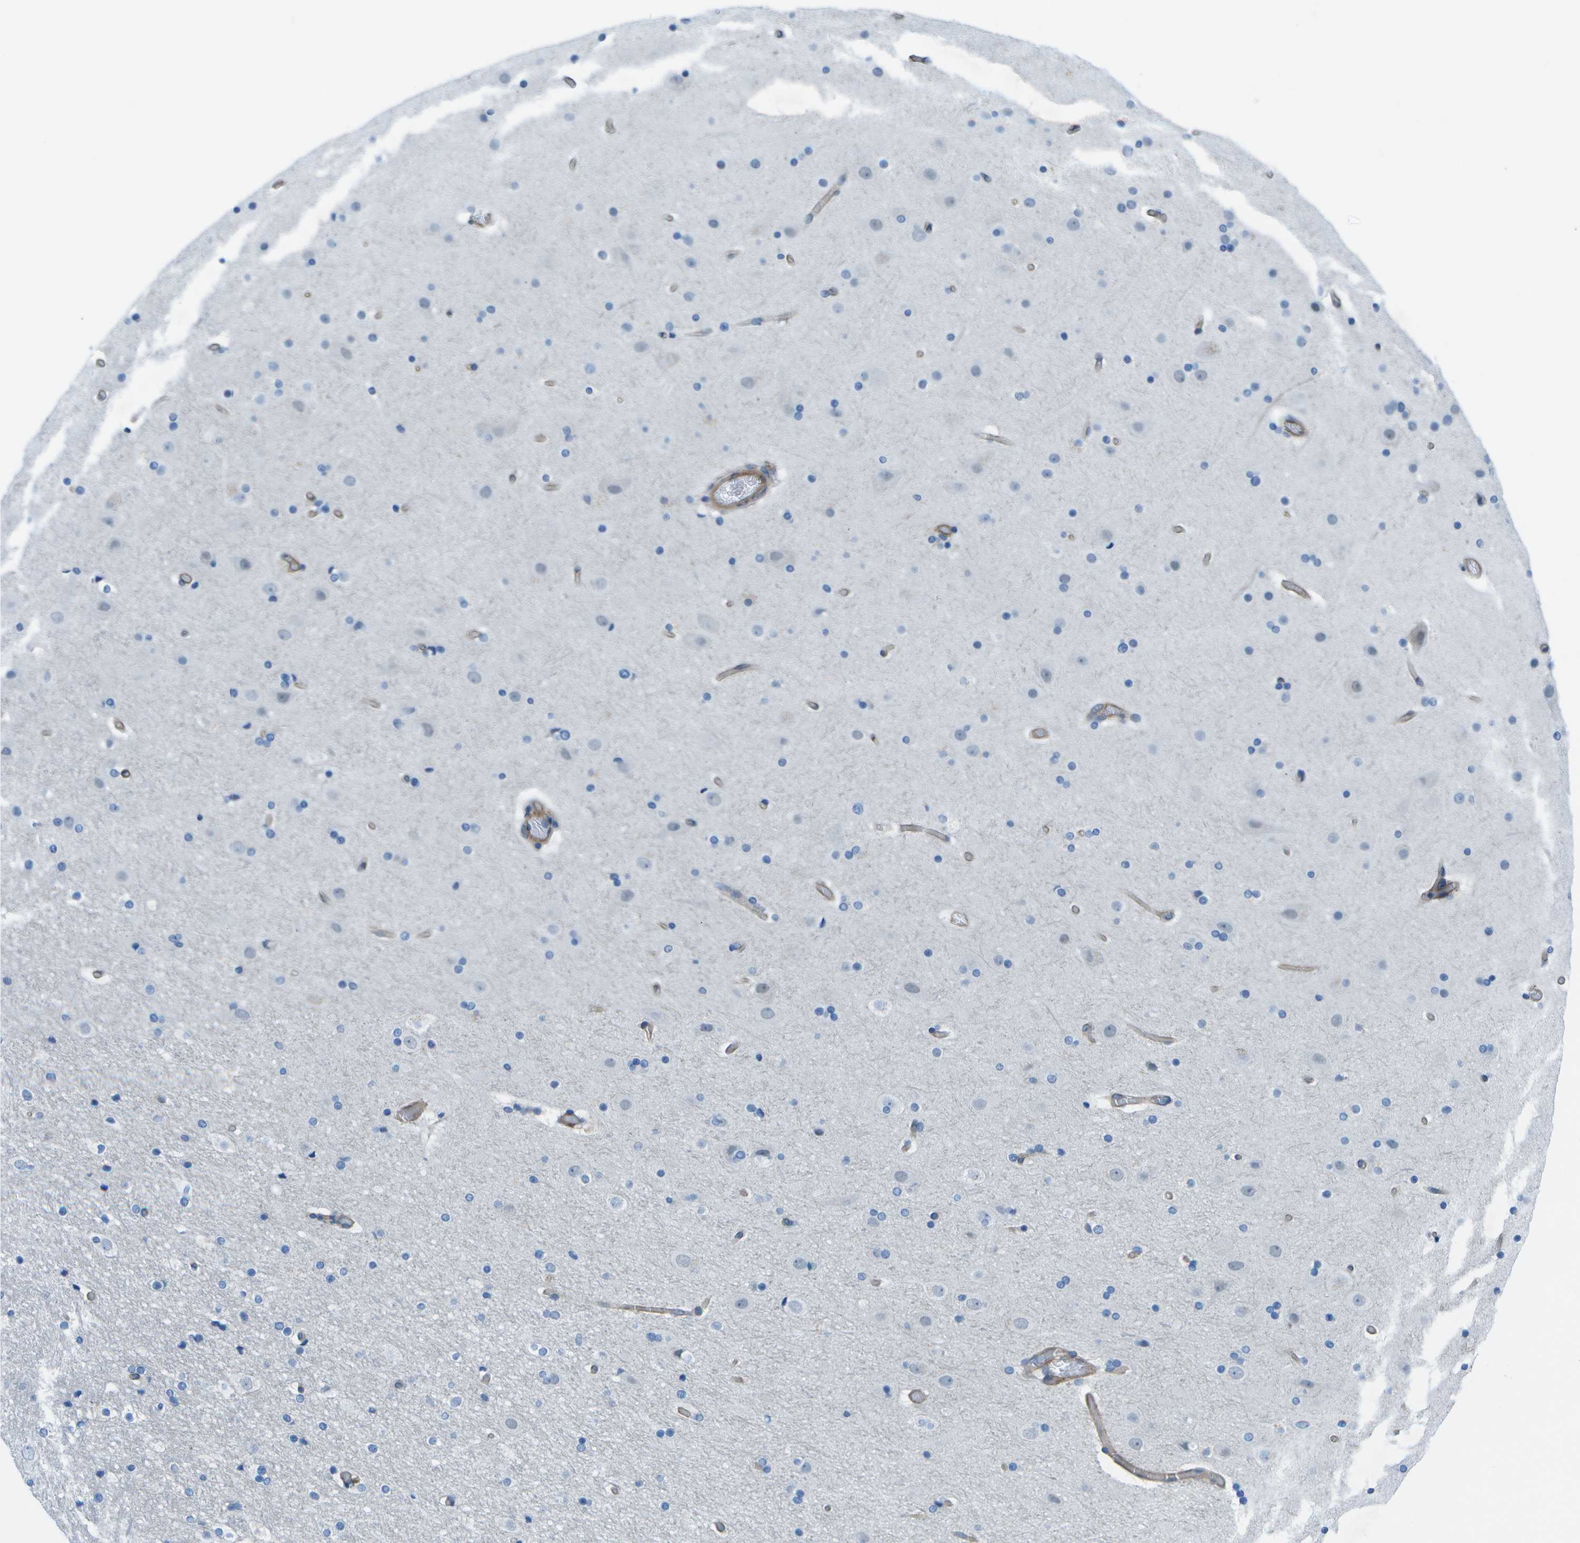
{"staining": {"intensity": "moderate", "quantity": "25%-75%", "location": "cytoplasmic/membranous"}, "tissue": "cerebral cortex", "cell_type": "Endothelial cells", "image_type": "normal", "snomed": [{"axis": "morphology", "description": "Normal tissue, NOS"}, {"axis": "topography", "description": "Cerebral cortex"}], "caption": "Benign cerebral cortex displays moderate cytoplasmic/membranous staining in approximately 25%-75% of endothelial cells.", "gene": "SORBS3", "patient": {"sex": "male", "age": 57}}